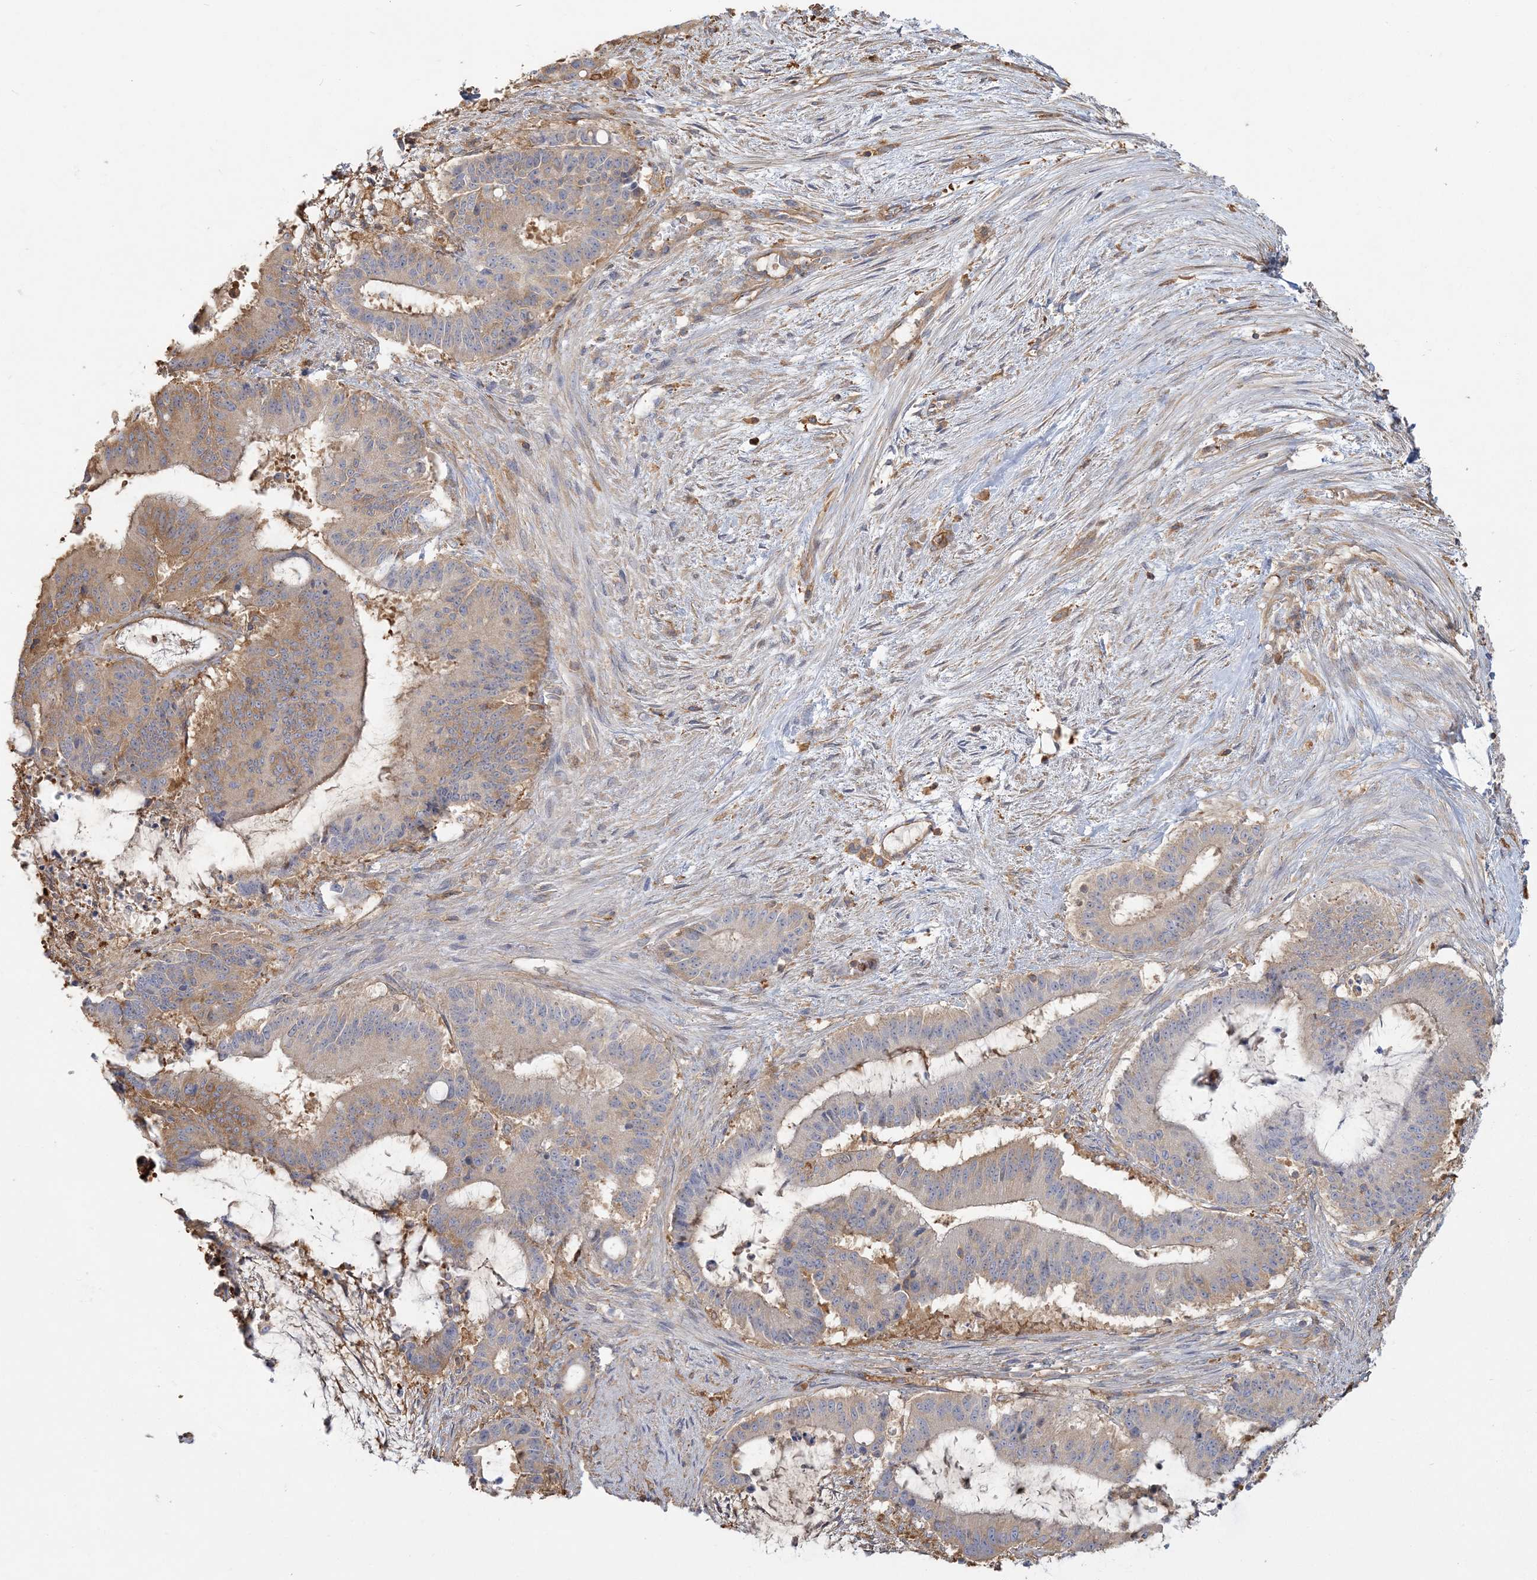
{"staining": {"intensity": "weak", "quantity": "25%-75%", "location": "cytoplasmic/membranous"}, "tissue": "liver cancer", "cell_type": "Tumor cells", "image_type": "cancer", "snomed": [{"axis": "morphology", "description": "Normal tissue, NOS"}, {"axis": "morphology", "description": "Cholangiocarcinoma"}, {"axis": "topography", "description": "Liver"}, {"axis": "topography", "description": "Peripheral nerve tissue"}], "caption": "Liver cholangiocarcinoma stained with a protein marker displays weak staining in tumor cells.", "gene": "ANKS1A", "patient": {"sex": "female", "age": 73}}